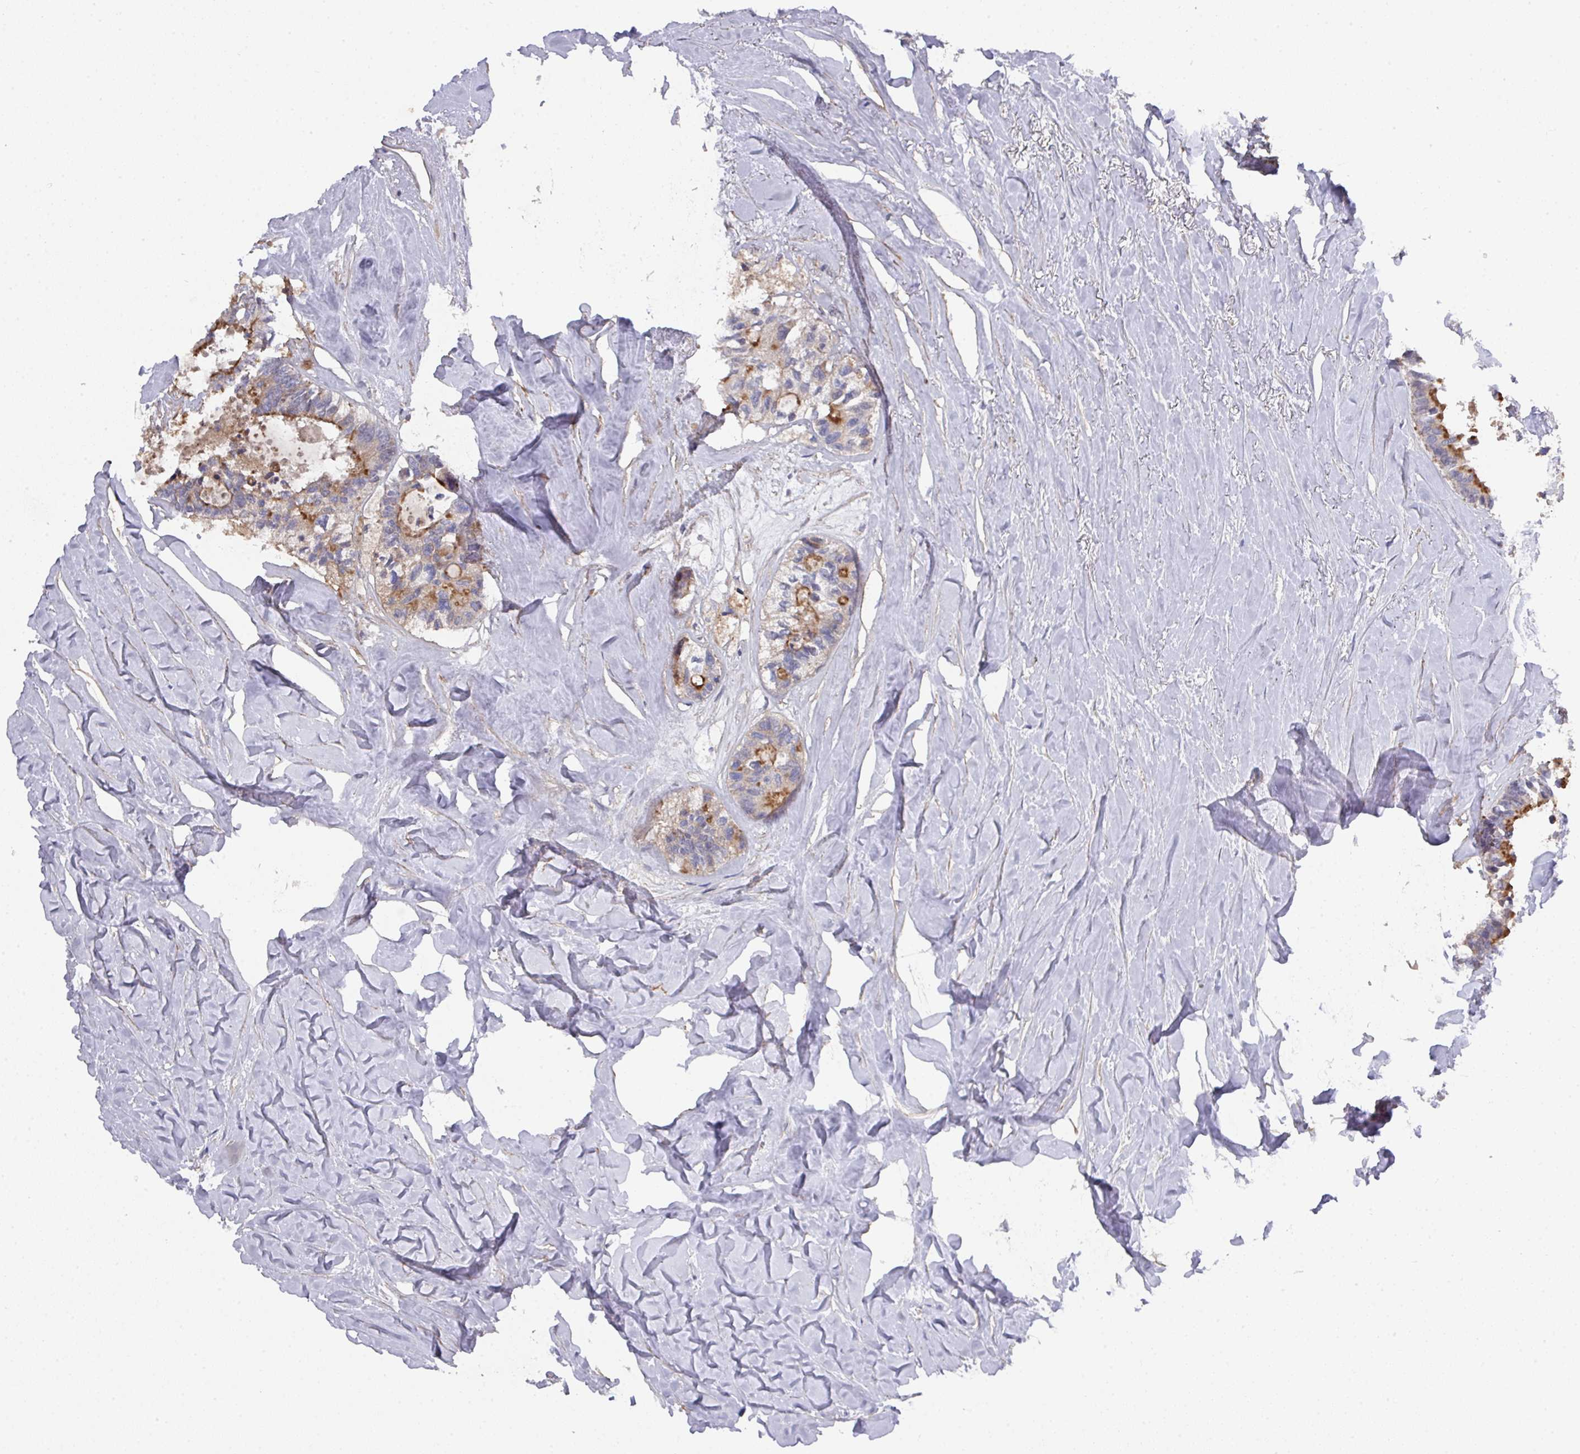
{"staining": {"intensity": "strong", "quantity": "<25%", "location": "cytoplasmic/membranous"}, "tissue": "colorectal cancer", "cell_type": "Tumor cells", "image_type": "cancer", "snomed": [{"axis": "morphology", "description": "Adenocarcinoma, NOS"}, {"axis": "topography", "description": "Colon"}, {"axis": "topography", "description": "Rectum"}], "caption": "High-power microscopy captured an IHC image of colorectal adenocarcinoma, revealing strong cytoplasmic/membranous expression in approximately <25% of tumor cells.", "gene": "PRR5", "patient": {"sex": "male", "age": 57}}